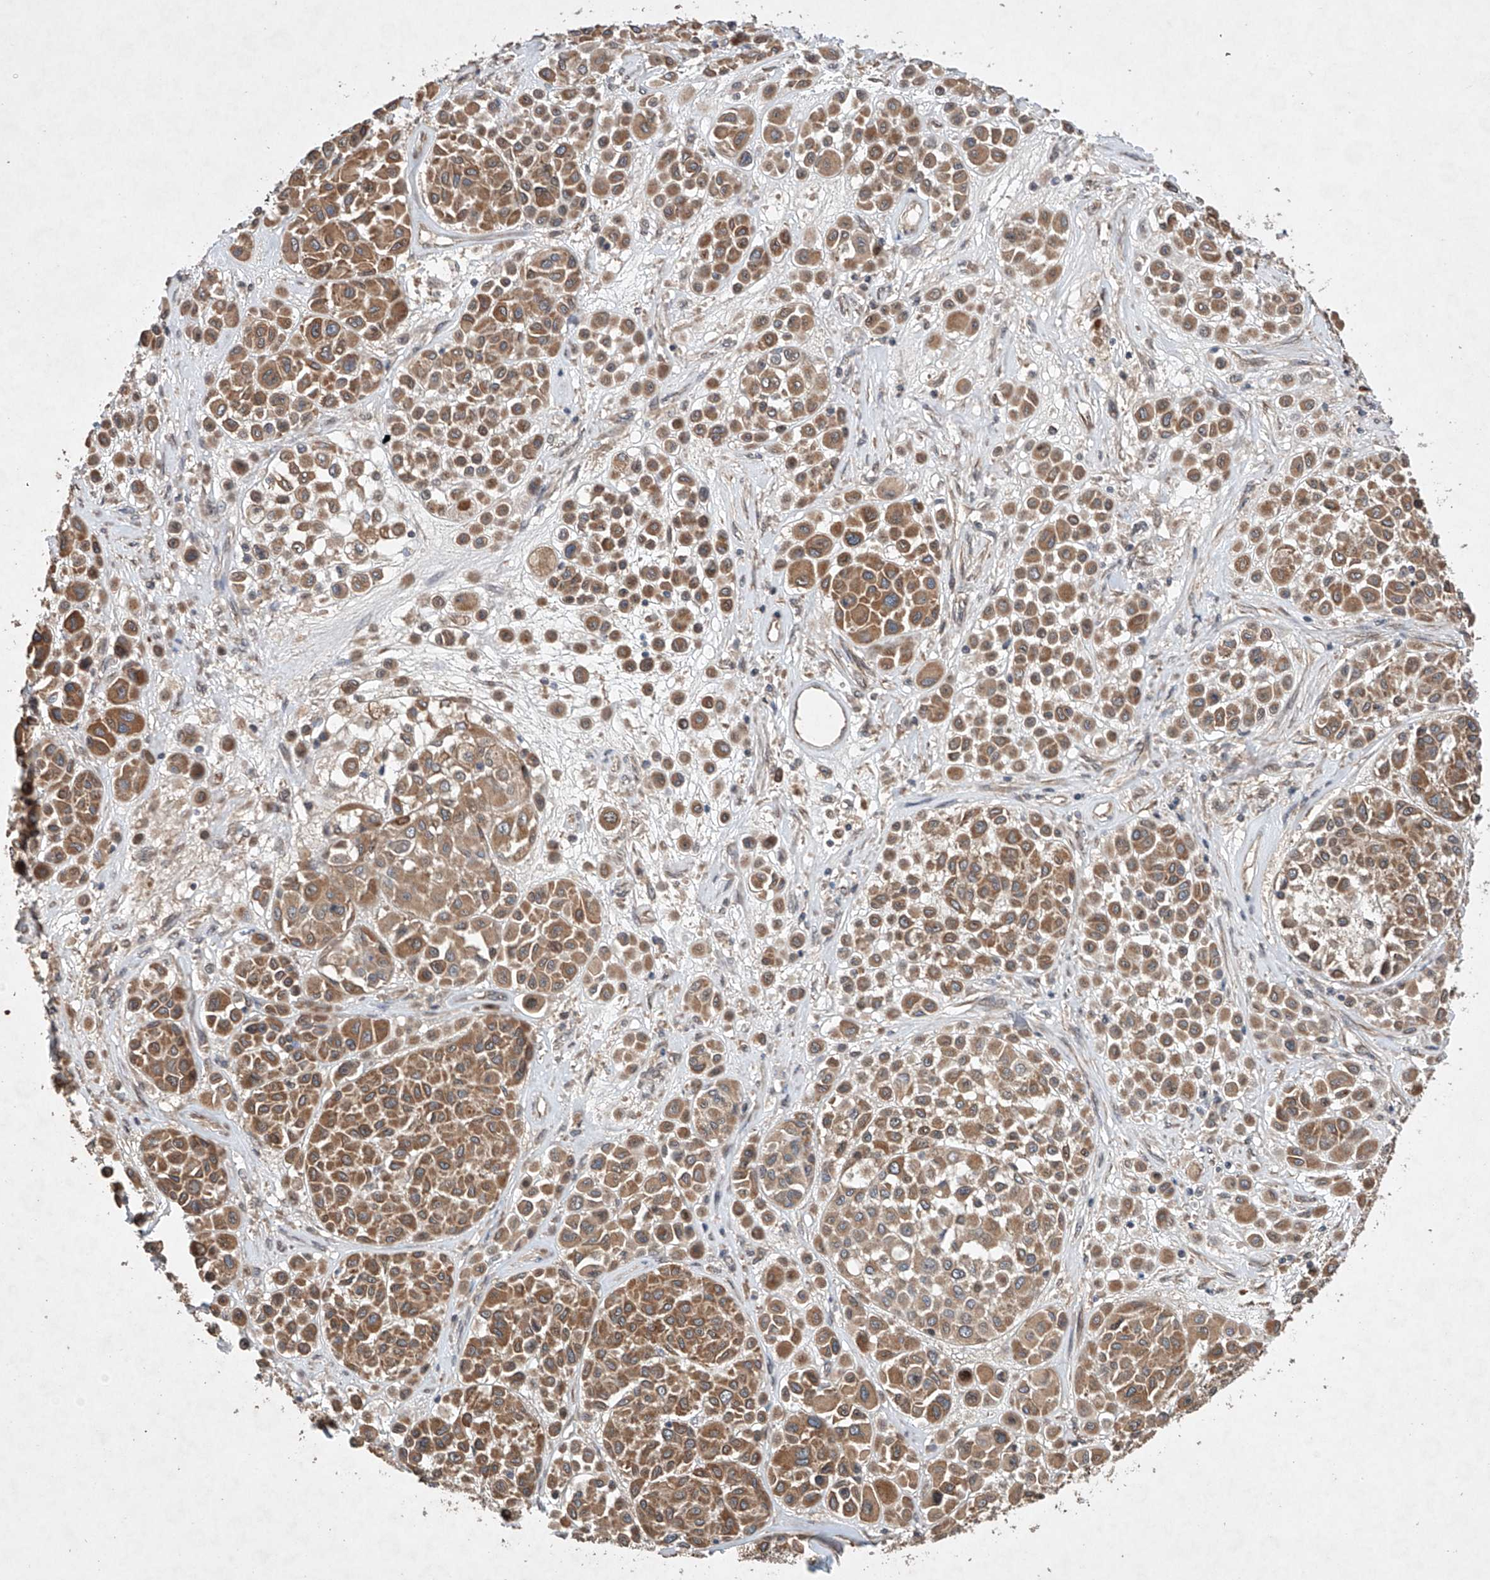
{"staining": {"intensity": "moderate", "quantity": ">75%", "location": "cytoplasmic/membranous"}, "tissue": "melanoma", "cell_type": "Tumor cells", "image_type": "cancer", "snomed": [{"axis": "morphology", "description": "Malignant melanoma, Metastatic site"}, {"axis": "topography", "description": "Soft tissue"}], "caption": "An image of human malignant melanoma (metastatic site) stained for a protein displays moderate cytoplasmic/membranous brown staining in tumor cells.", "gene": "LURAP1", "patient": {"sex": "male", "age": 41}}